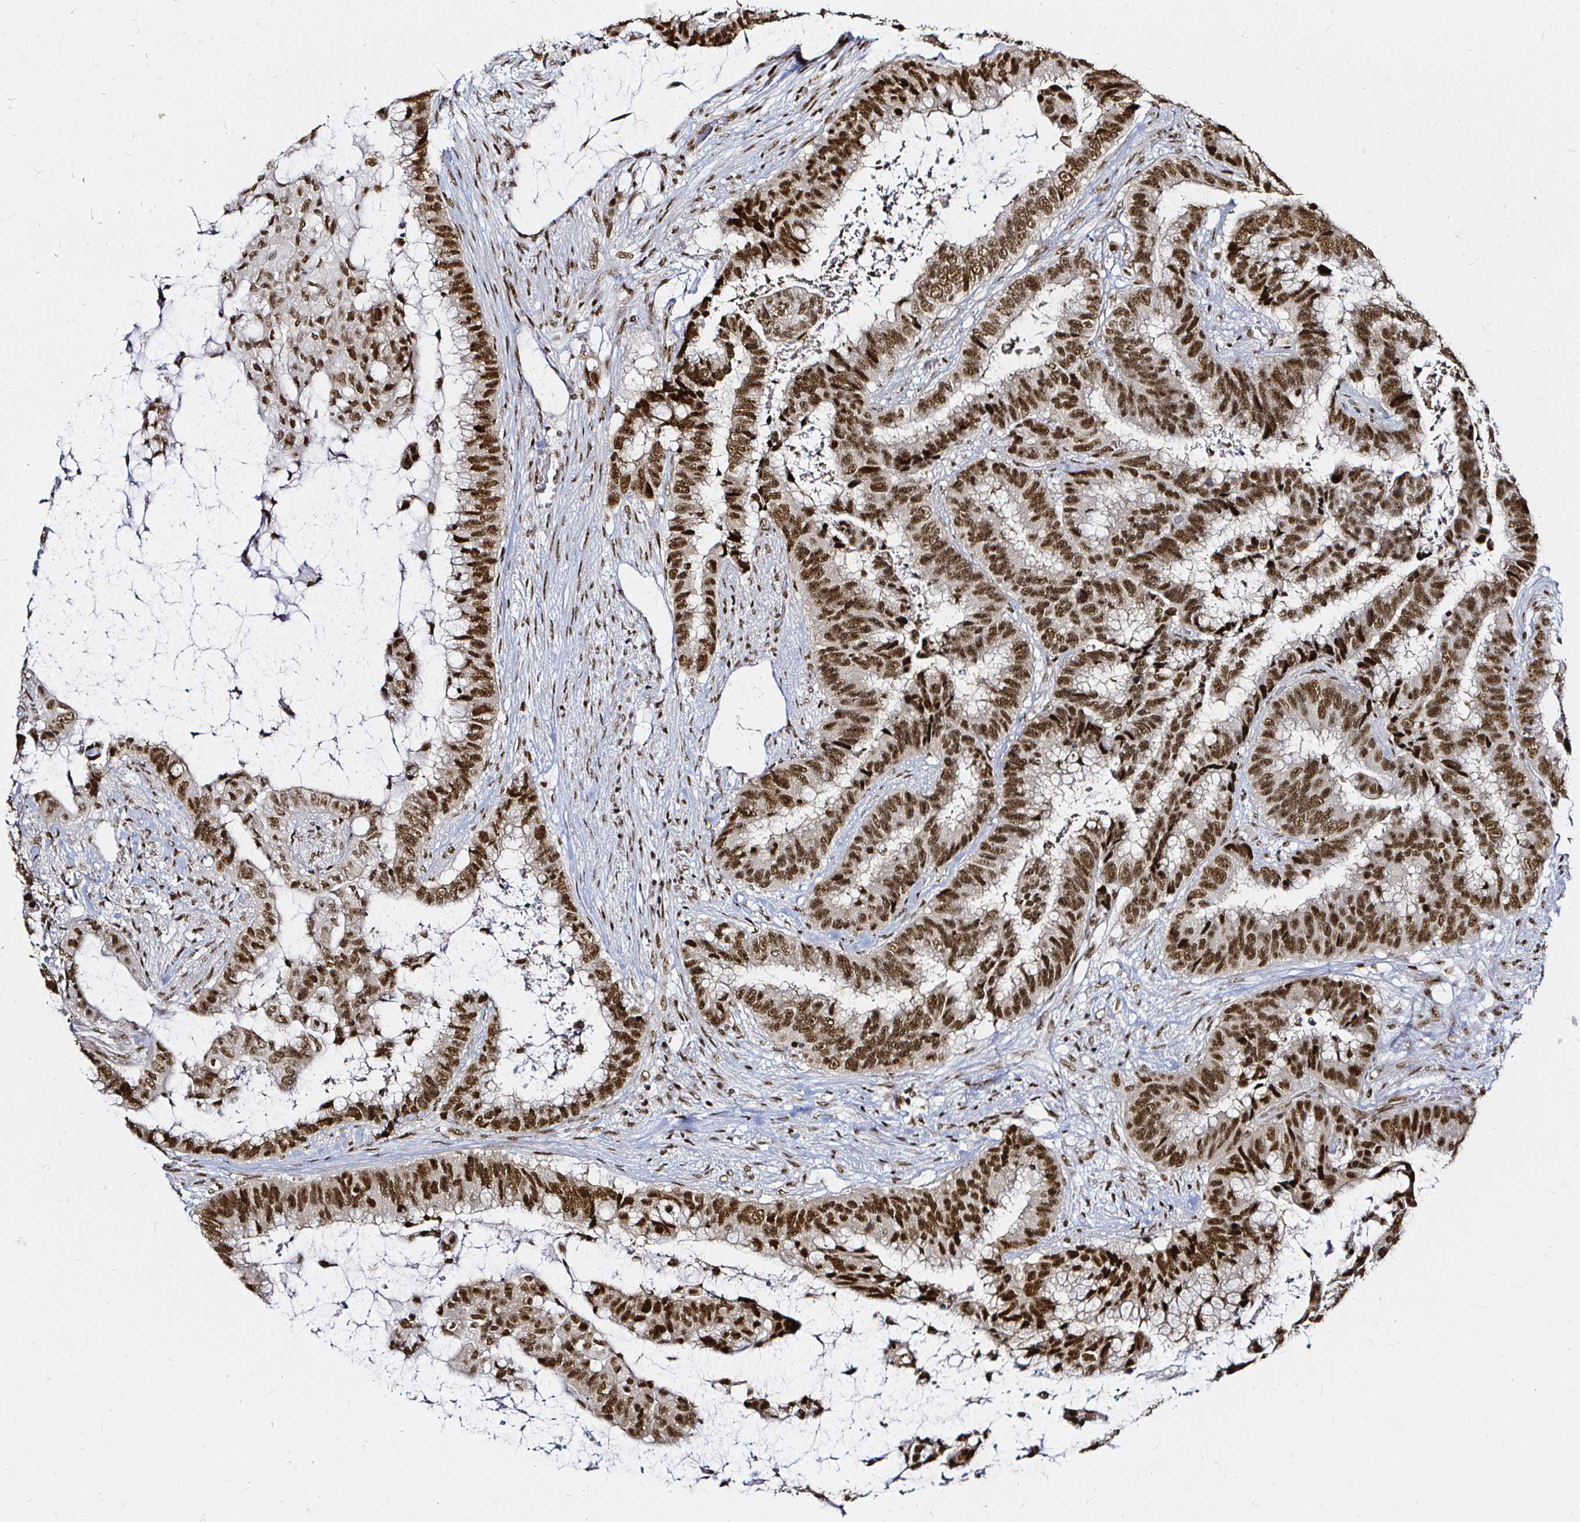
{"staining": {"intensity": "strong", "quantity": ">75%", "location": "nuclear"}, "tissue": "colorectal cancer", "cell_type": "Tumor cells", "image_type": "cancer", "snomed": [{"axis": "morphology", "description": "Adenocarcinoma, NOS"}, {"axis": "topography", "description": "Rectum"}], "caption": "Tumor cells display high levels of strong nuclear expression in about >75% of cells in human adenocarcinoma (colorectal).", "gene": "SNRPC", "patient": {"sex": "female", "age": 59}}